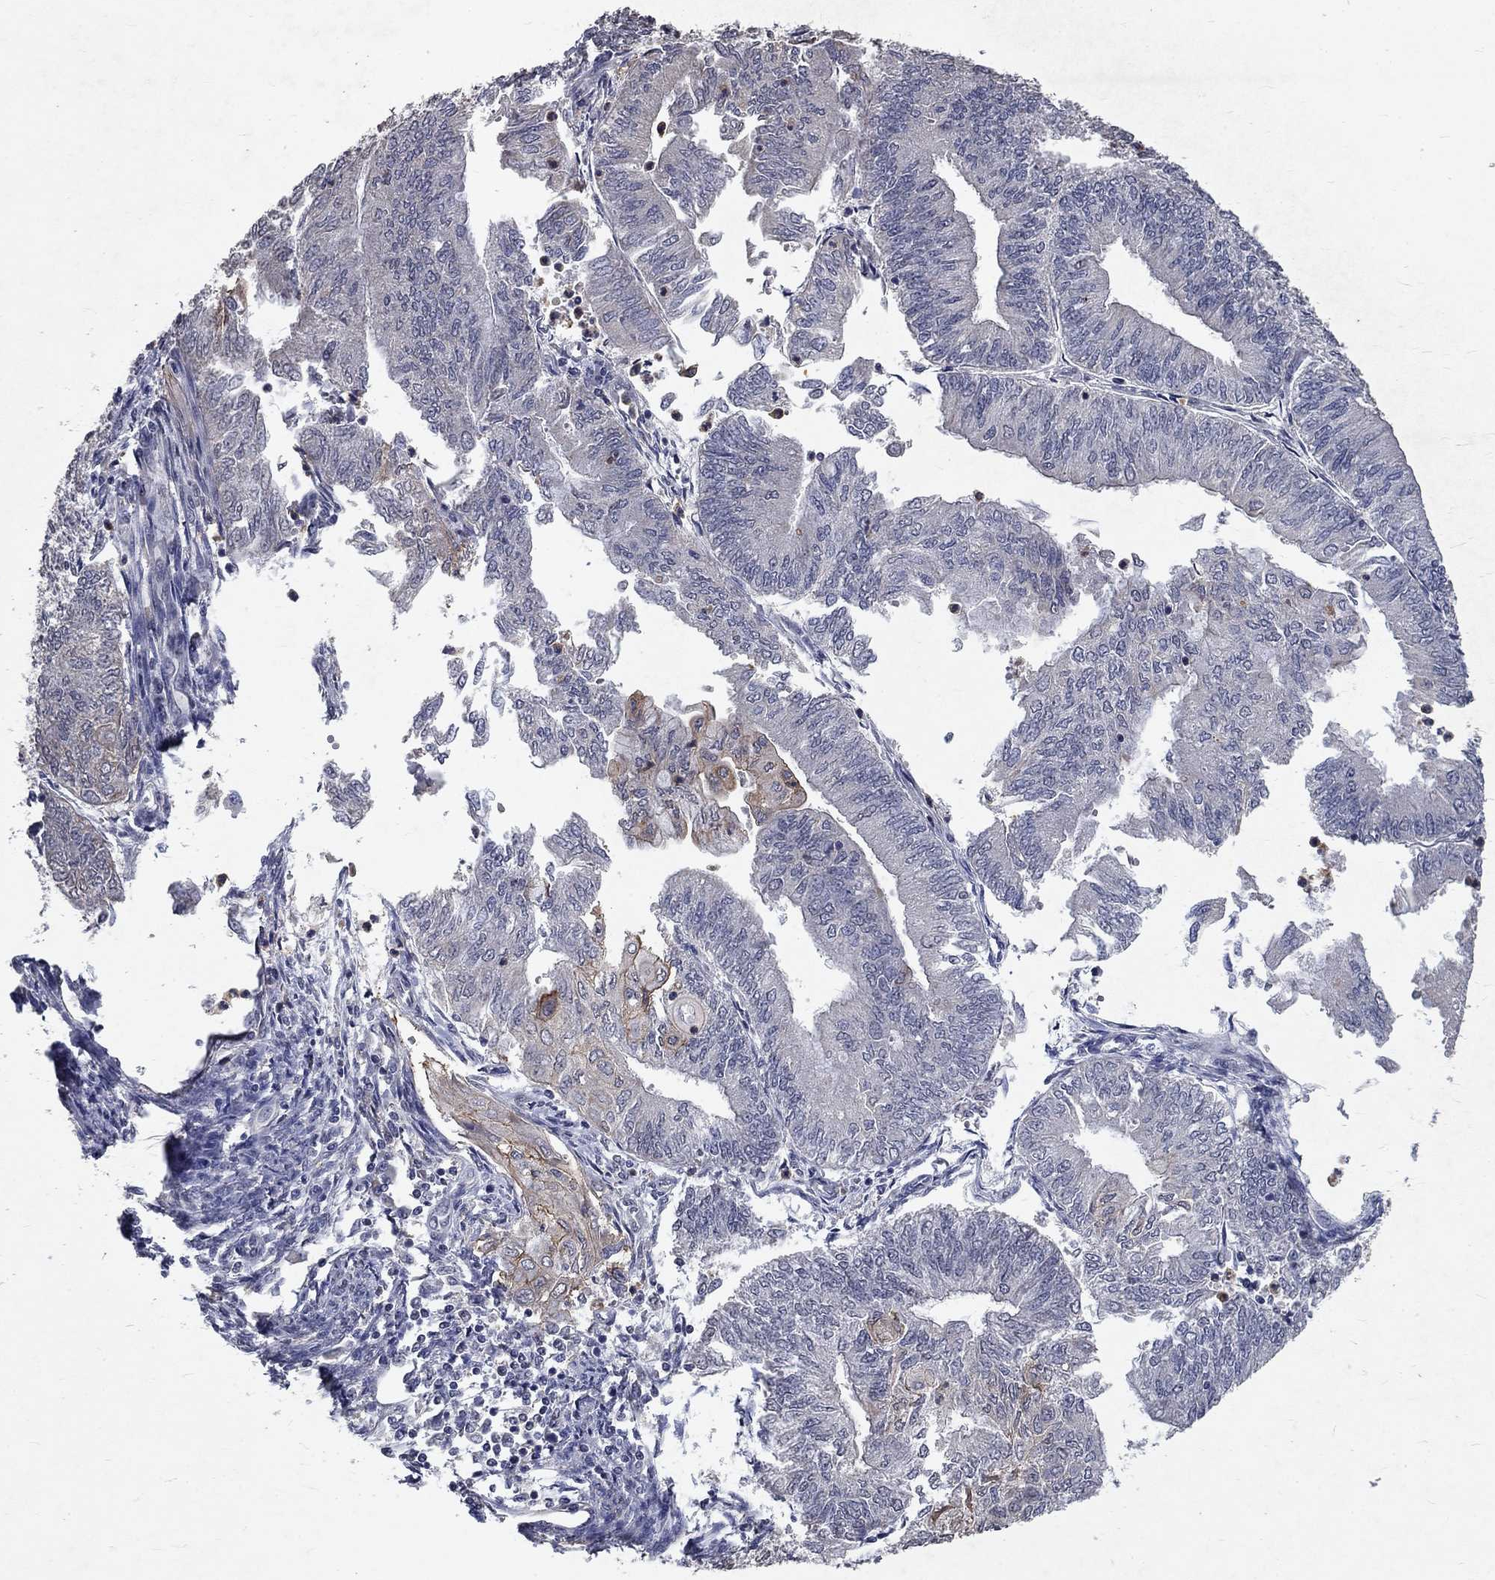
{"staining": {"intensity": "negative", "quantity": "none", "location": "none"}, "tissue": "endometrial cancer", "cell_type": "Tumor cells", "image_type": "cancer", "snomed": [{"axis": "morphology", "description": "Adenocarcinoma, NOS"}, {"axis": "topography", "description": "Endometrium"}], "caption": "Tumor cells show no significant protein staining in endometrial adenocarcinoma. The staining is performed using DAB brown chromogen with nuclei counter-stained in using hematoxylin.", "gene": "CHST5", "patient": {"sex": "female", "age": 59}}